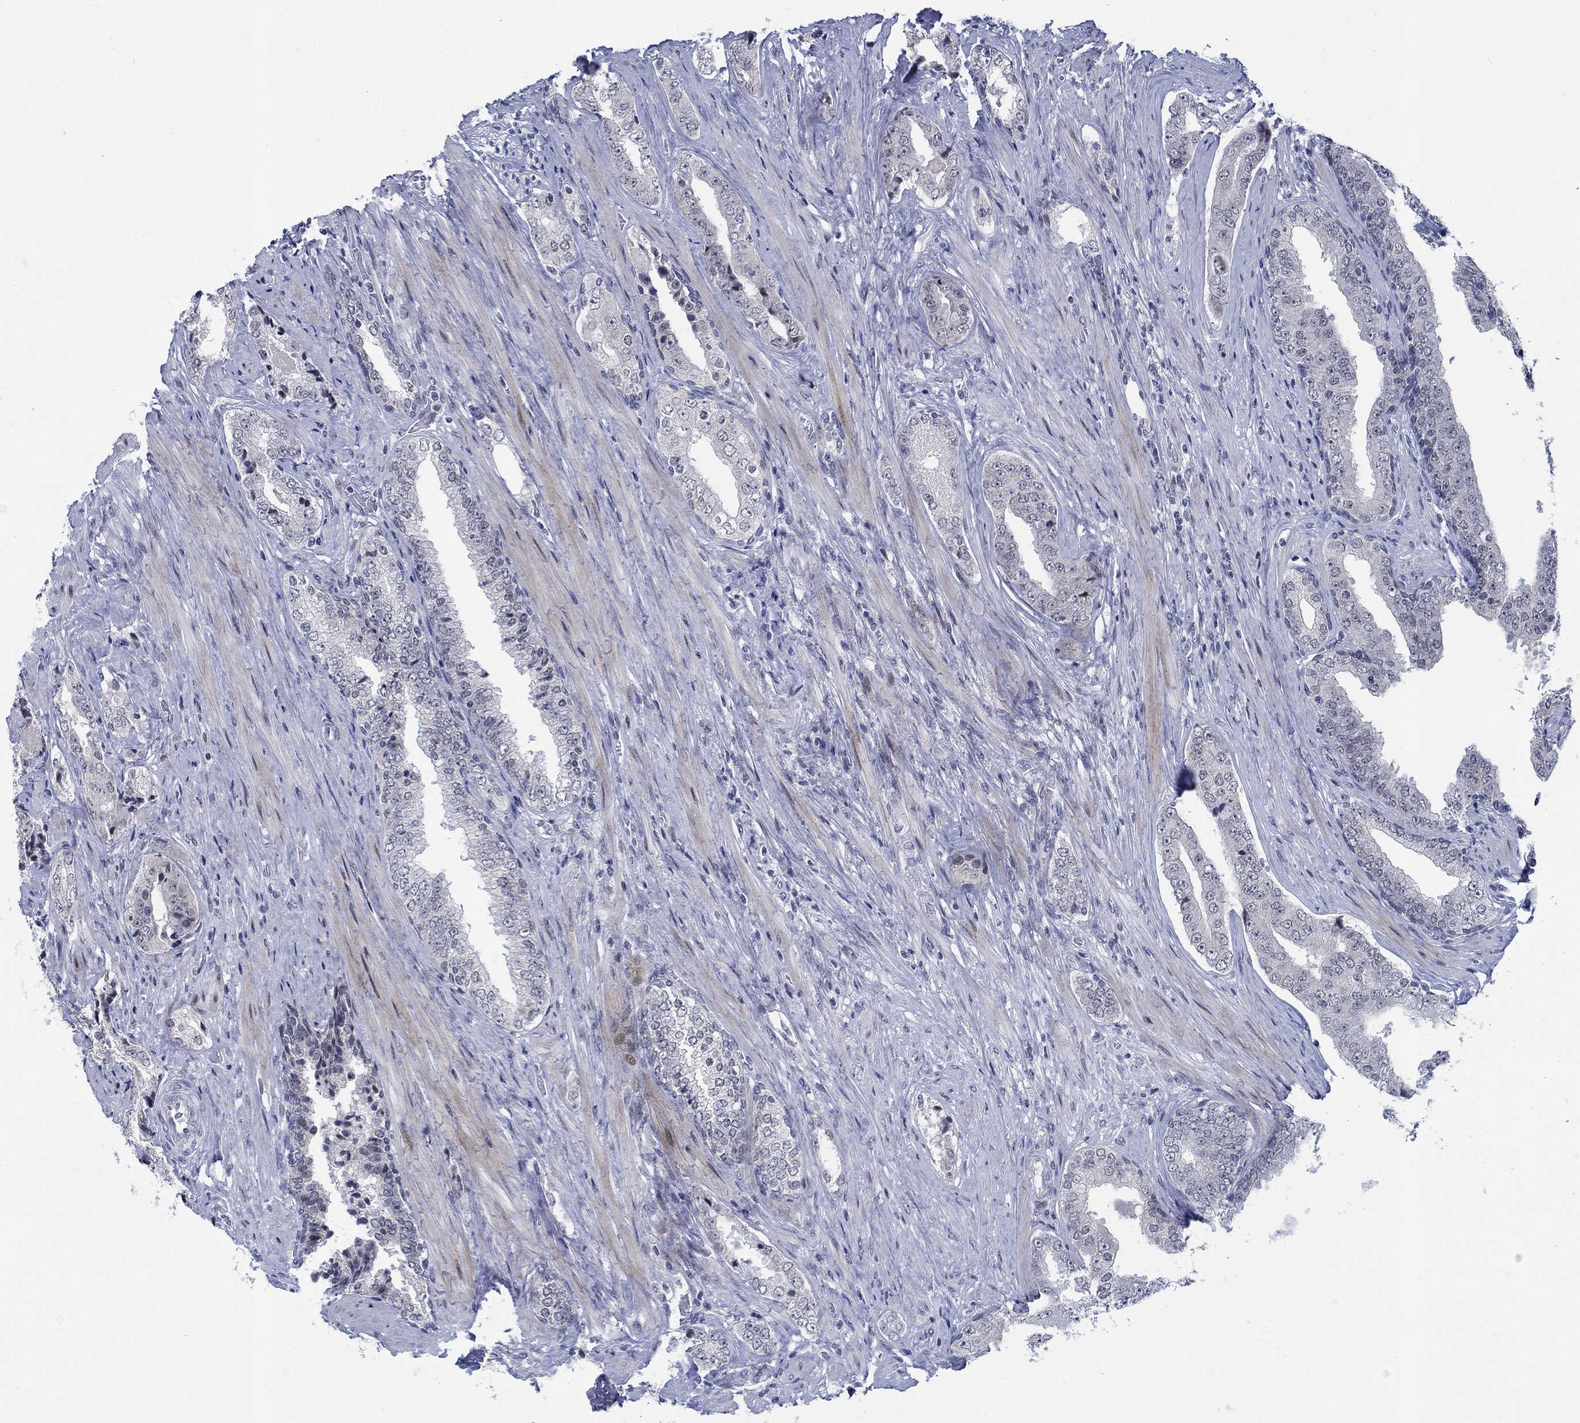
{"staining": {"intensity": "negative", "quantity": "none", "location": "none"}, "tissue": "prostate cancer", "cell_type": "Tumor cells", "image_type": "cancer", "snomed": [{"axis": "morphology", "description": "Adenocarcinoma, Low grade"}, {"axis": "topography", "description": "Prostate and seminal vesicle, NOS"}], "caption": "Tumor cells are negative for protein expression in human prostate low-grade adenocarcinoma.", "gene": "NEU3", "patient": {"sex": "male", "age": 61}}